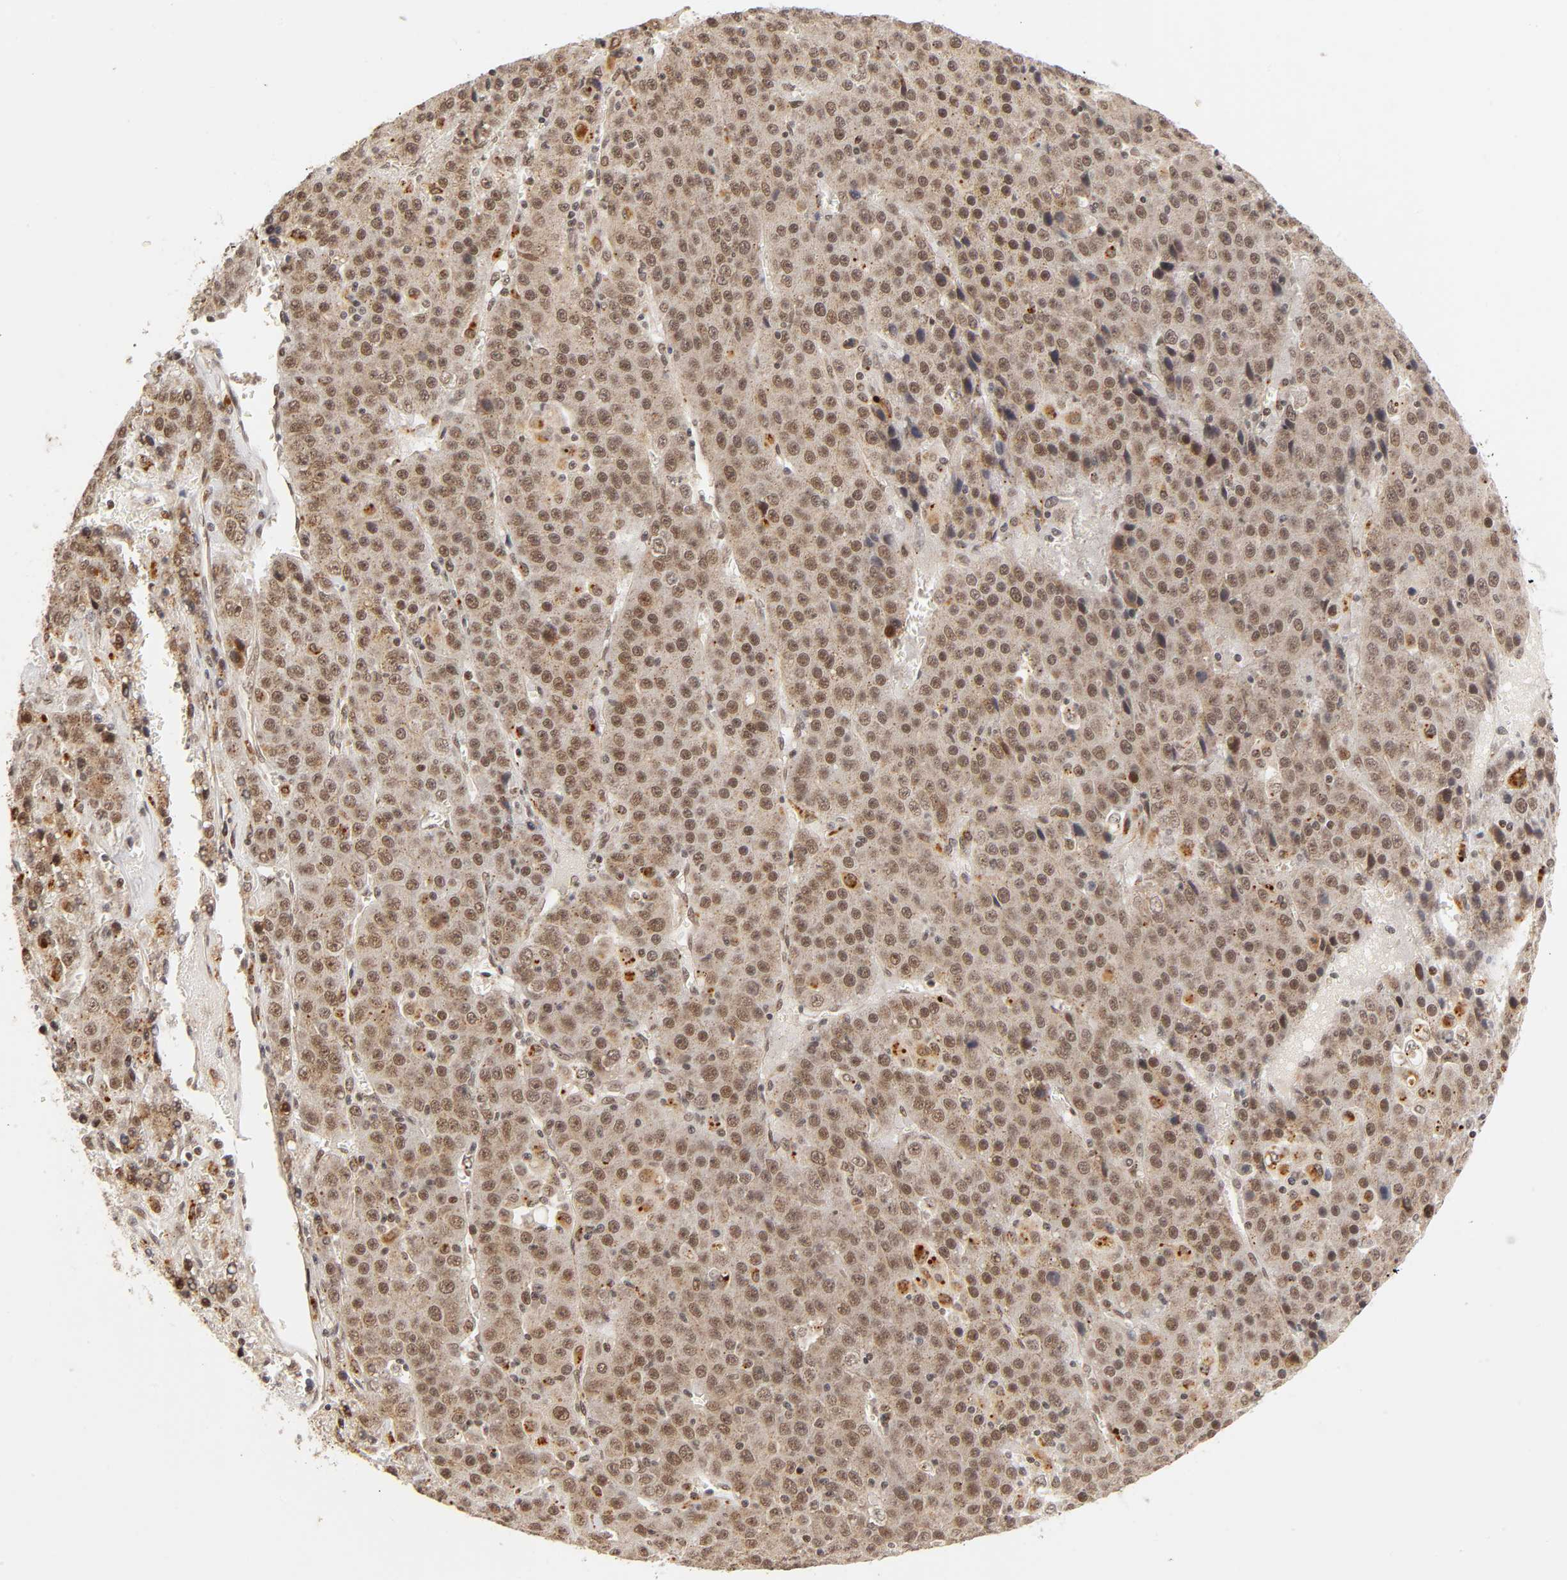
{"staining": {"intensity": "moderate", "quantity": ">75%", "location": "cytoplasmic/membranous,nuclear"}, "tissue": "liver cancer", "cell_type": "Tumor cells", "image_type": "cancer", "snomed": [{"axis": "morphology", "description": "Carcinoma, Hepatocellular, NOS"}, {"axis": "topography", "description": "Liver"}], "caption": "Liver cancer stained with IHC demonstrates moderate cytoplasmic/membranous and nuclear expression in about >75% of tumor cells.", "gene": "TAF10", "patient": {"sex": "female", "age": 53}}